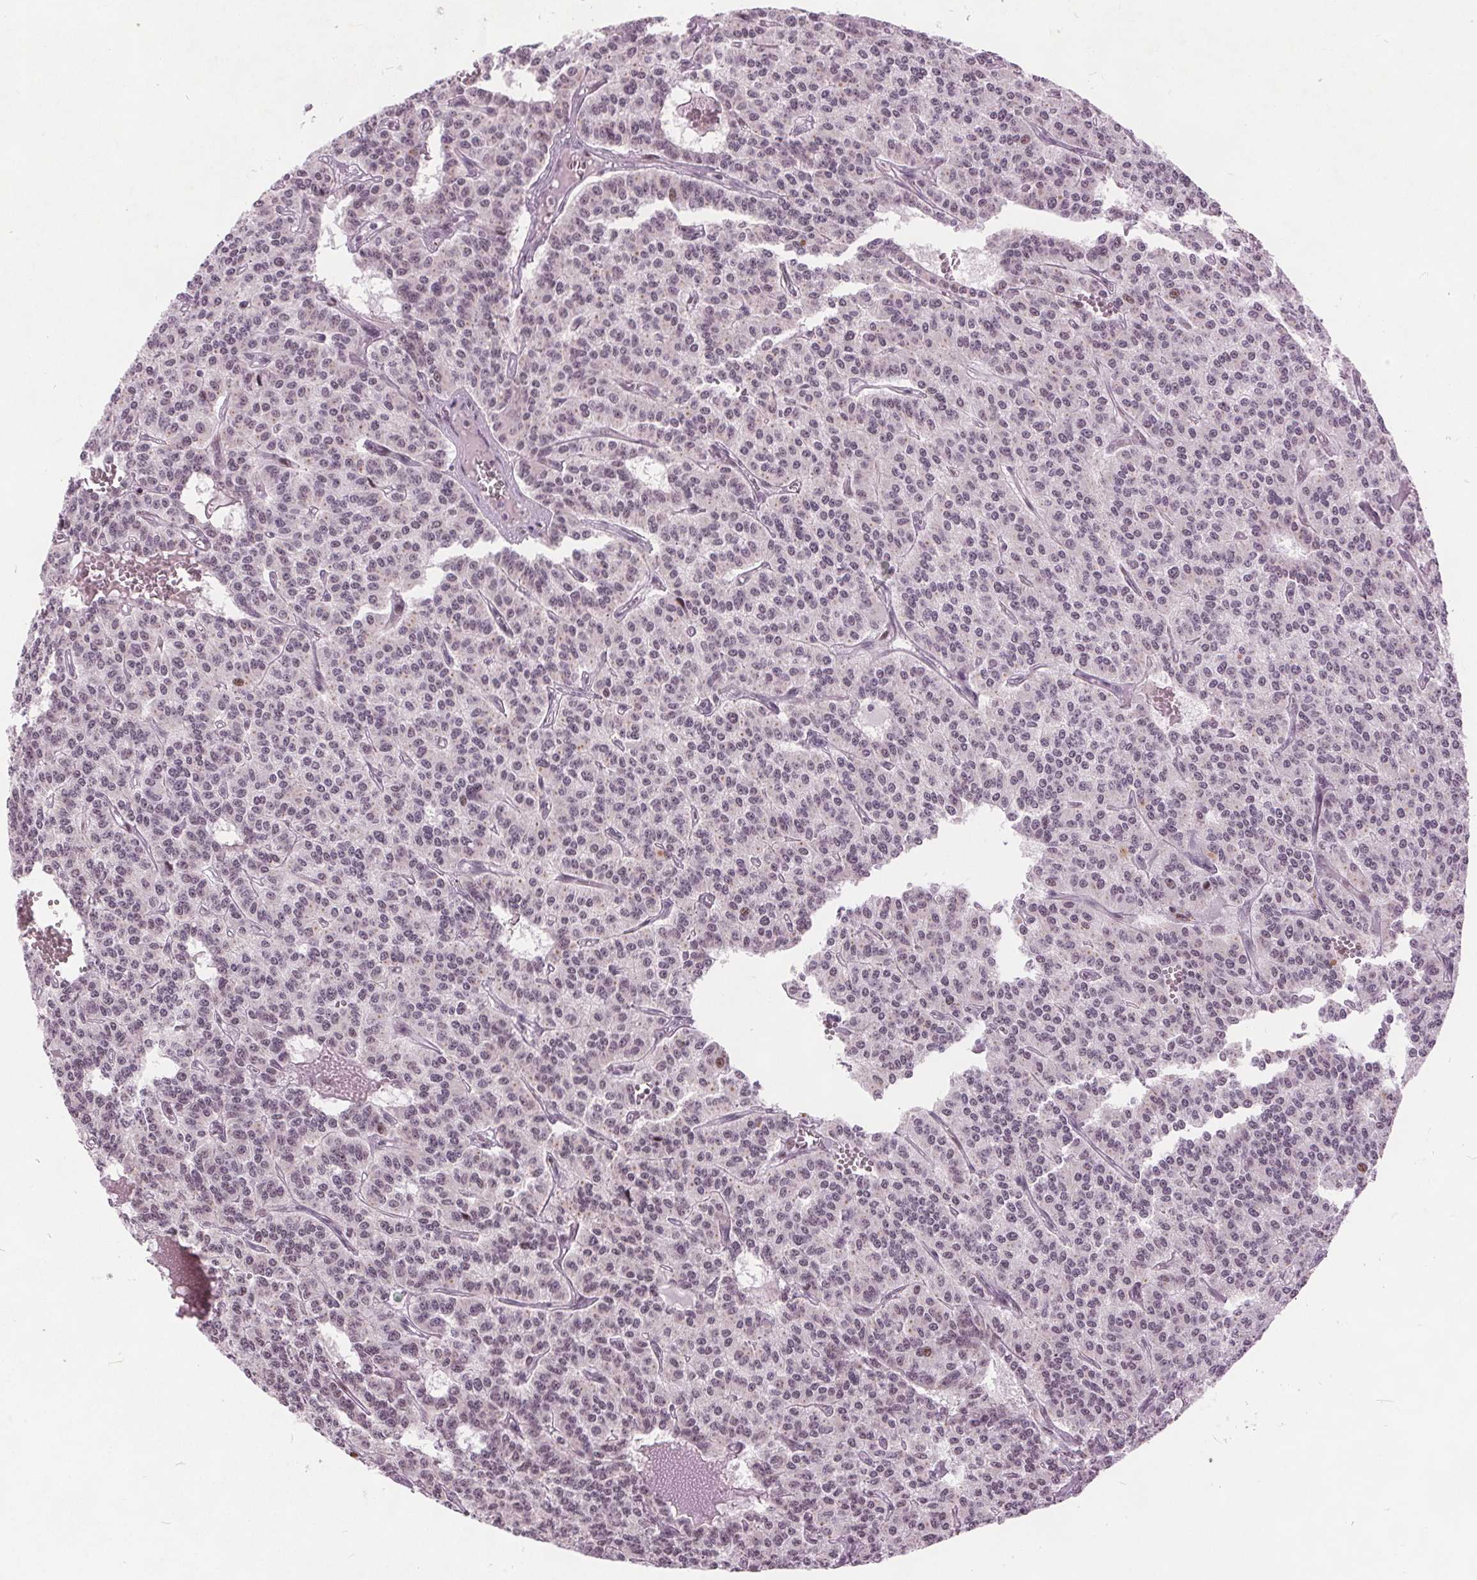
{"staining": {"intensity": "weak", "quantity": "25%-75%", "location": "cytoplasmic/membranous,nuclear"}, "tissue": "carcinoid", "cell_type": "Tumor cells", "image_type": "cancer", "snomed": [{"axis": "morphology", "description": "Carcinoid, malignant, NOS"}, {"axis": "topography", "description": "Lung"}], "caption": "The immunohistochemical stain highlights weak cytoplasmic/membranous and nuclear positivity in tumor cells of carcinoid tissue.", "gene": "TTC34", "patient": {"sex": "female", "age": 71}}